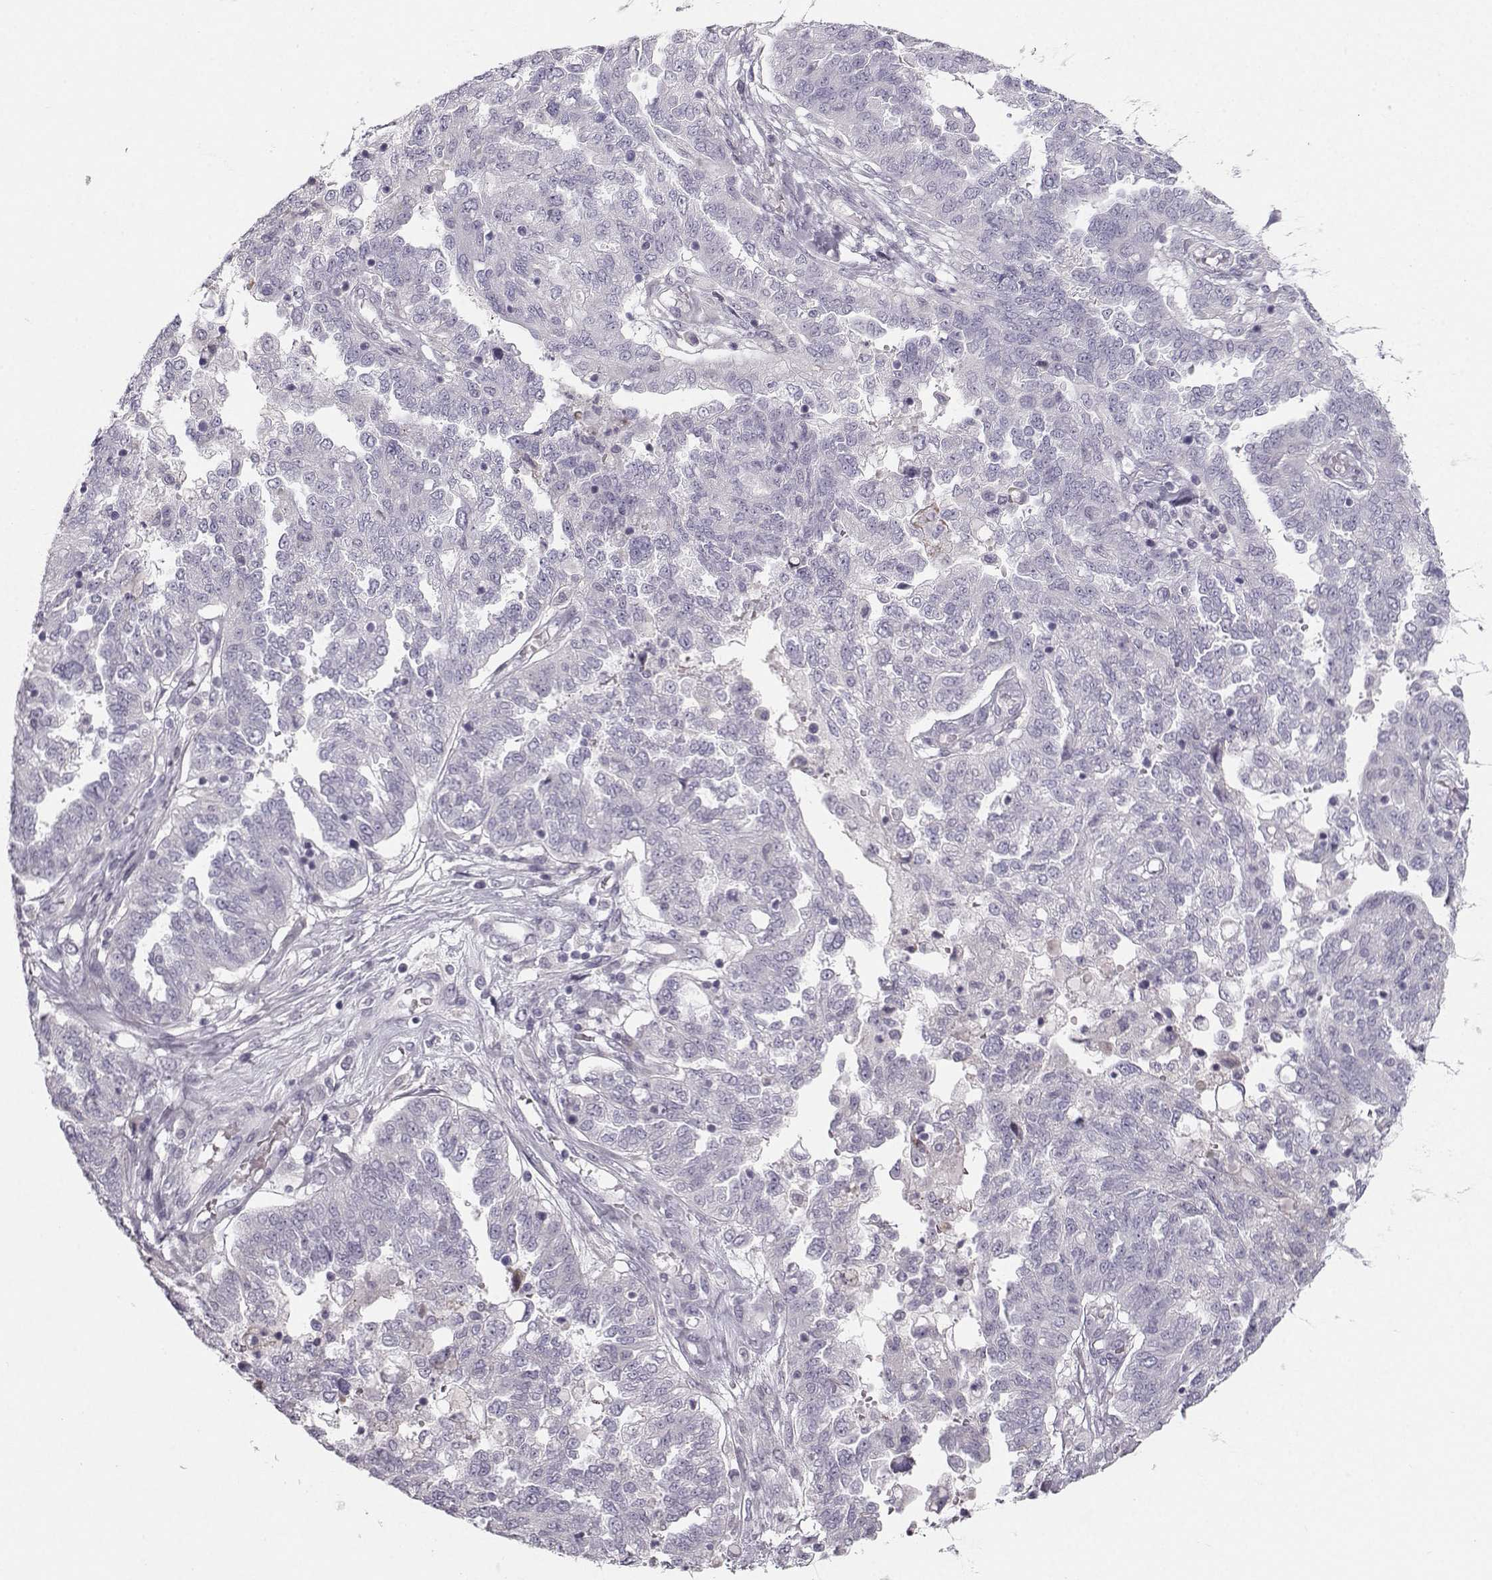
{"staining": {"intensity": "negative", "quantity": "none", "location": "none"}, "tissue": "ovarian cancer", "cell_type": "Tumor cells", "image_type": "cancer", "snomed": [{"axis": "morphology", "description": "Cystadenocarcinoma, serous, NOS"}, {"axis": "topography", "description": "Ovary"}], "caption": "This is a micrograph of immunohistochemistry staining of ovarian cancer (serous cystadenocarcinoma), which shows no expression in tumor cells. (DAB (3,3'-diaminobenzidine) immunohistochemistry (IHC), high magnification).", "gene": "CASR", "patient": {"sex": "female", "age": 67}}